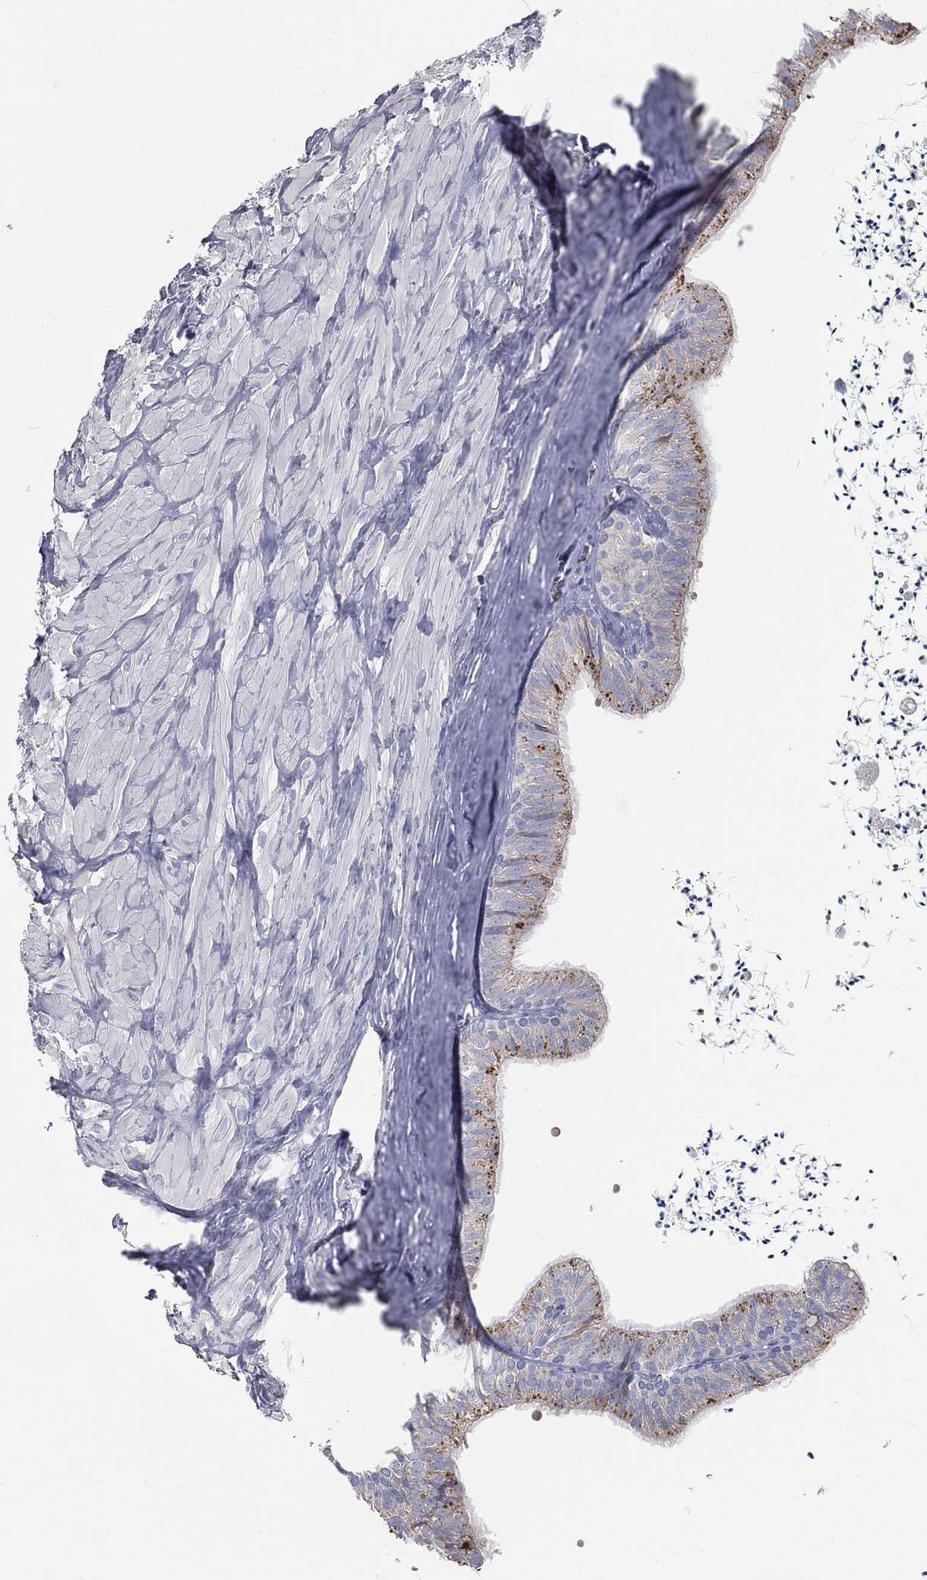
{"staining": {"intensity": "moderate", "quantity": "25%-75%", "location": "cytoplasmic/membranous"}, "tissue": "epididymis", "cell_type": "Glandular cells", "image_type": "normal", "snomed": [{"axis": "morphology", "description": "Normal tissue, NOS"}, {"axis": "topography", "description": "Epididymis"}], "caption": "Immunohistochemistry (IHC) (DAB (3,3'-diaminobenzidine)) staining of unremarkable epididymis displays moderate cytoplasmic/membranous protein positivity in about 25%-75% of glandular cells. Nuclei are stained in blue.", "gene": "CAV3", "patient": {"sex": "male", "age": 32}}